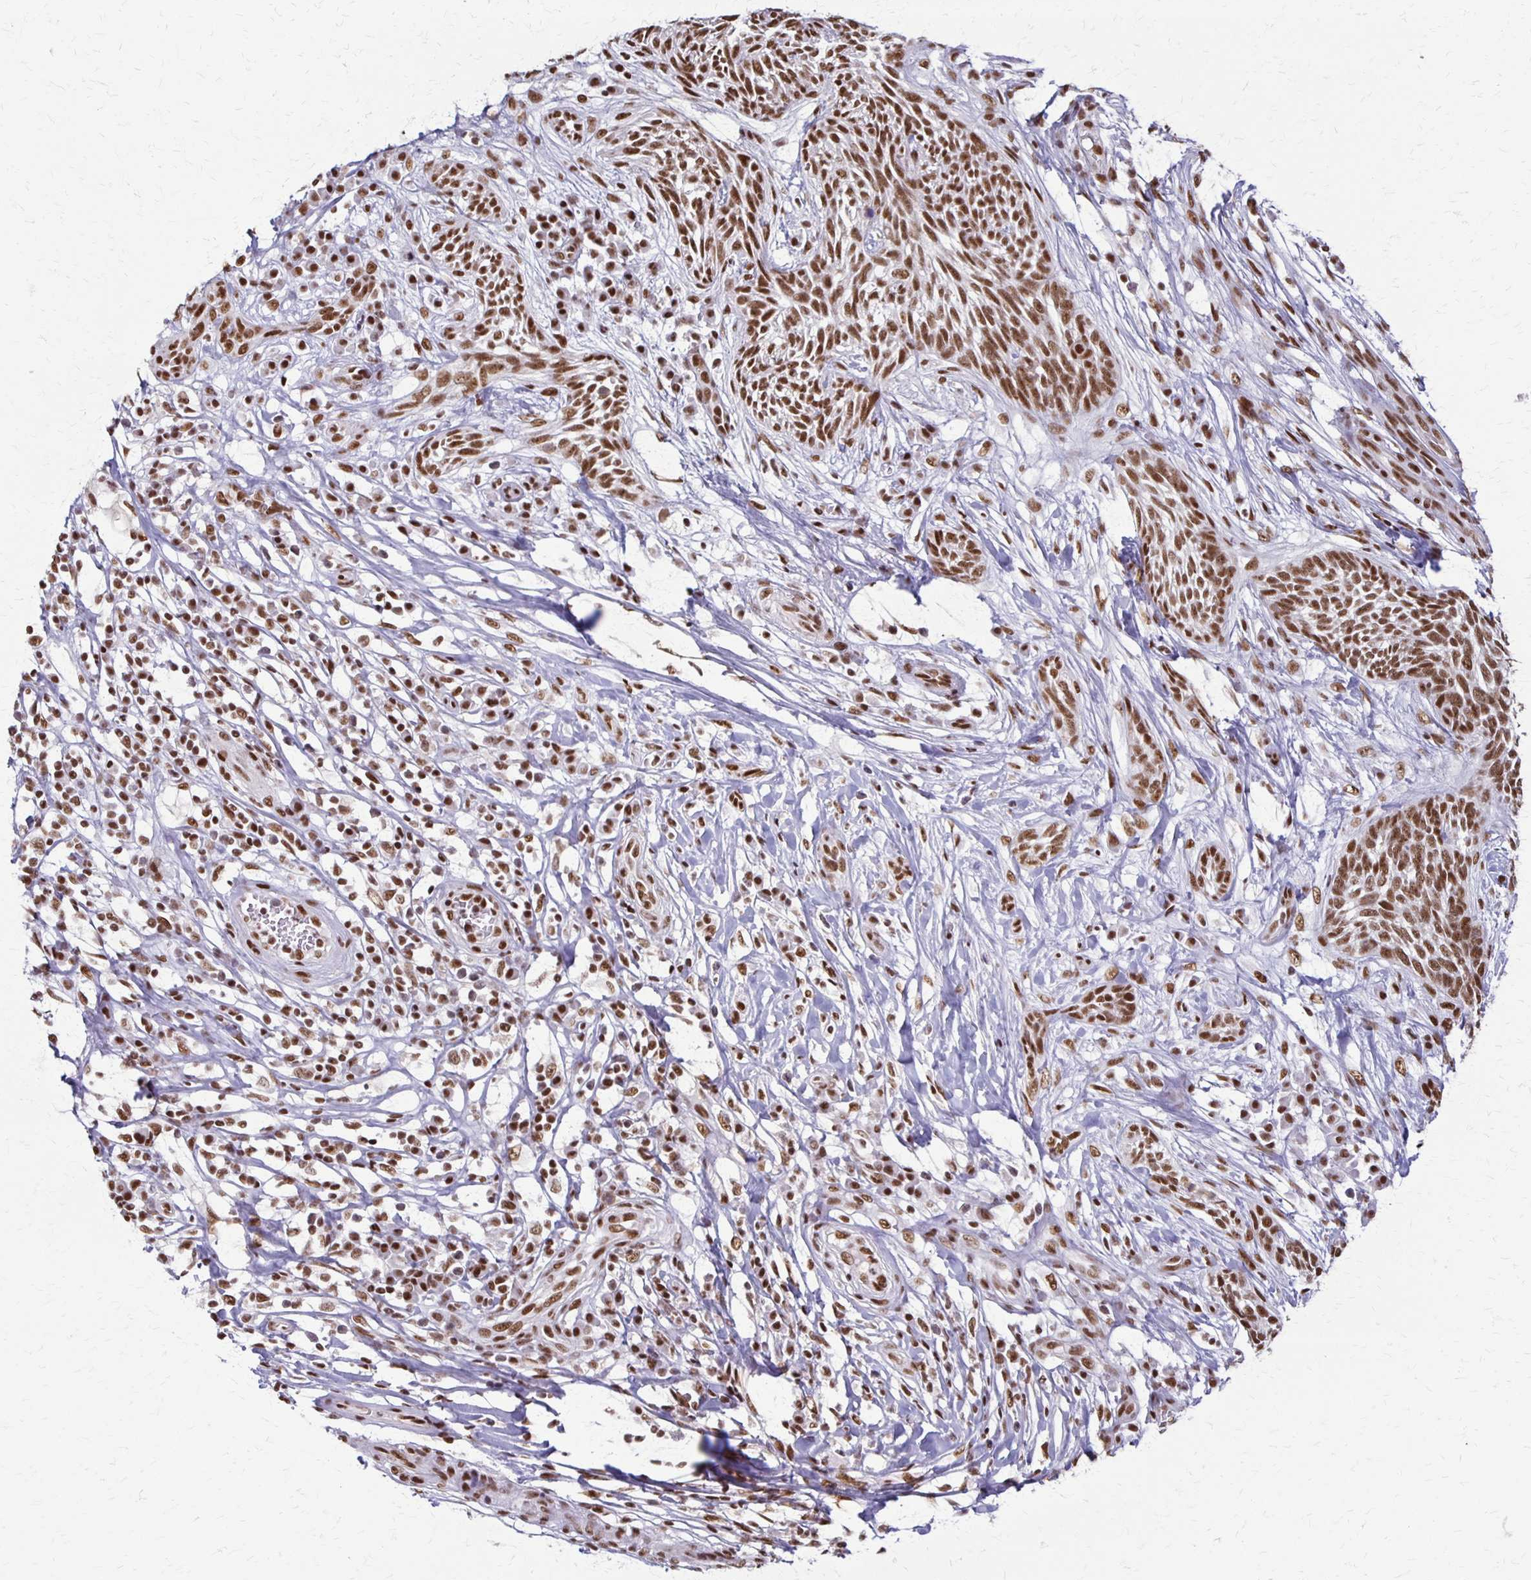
{"staining": {"intensity": "strong", "quantity": ">75%", "location": "nuclear"}, "tissue": "skin cancer", "cell_type": "Tumor cells", "image_type": "cancer", "snomed": [{"axis": "morphology", "description": "Basal cell carcinoma"}, {"axis": "topography", "description": "Skin"}, {"axis": "topography", "description": "Skin, foot"}], "caption": "Protein analysis of skin cancer tissue shows strong nuclear positivity in about >75% of tumor cells.", "gene": "XRCC6", "patient": {"sex": "female", "age": 86}}